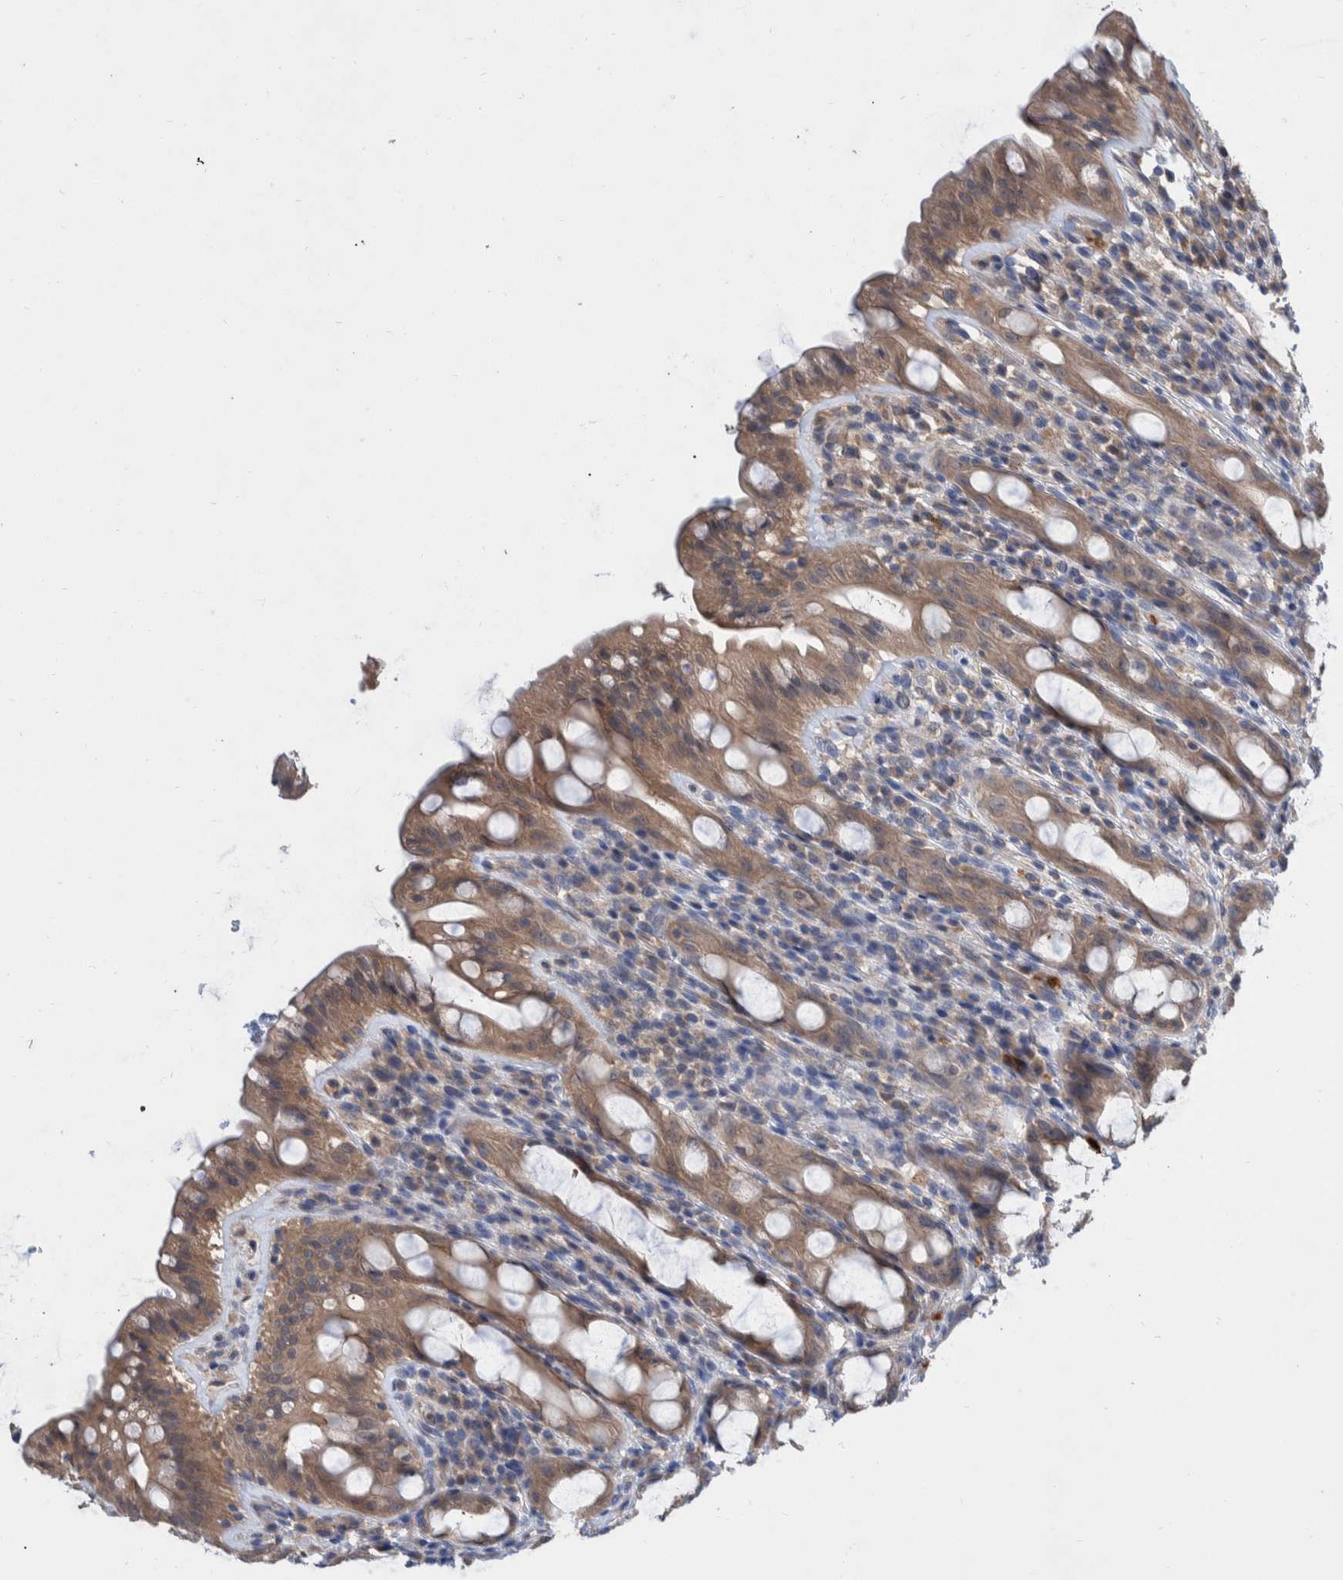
{"staining": {"intensity": "moderate", "quantity": ">75%", "location": "cytoplasmic/membranous"}, "tissue": "rectum", "cell_type": "Glandular cells", "image_type": "normal", "snomed": [{"axis": "morphology", "description": "Normal tissue, NOS"}, {"axis": "topography", "description": "Rectum"}], "caption": "Normal rectum exhibits moderate cytoplasmic/membranous expression in about >75% of glandular cells, visualized by immunohistochemistry. (DAB IHC with brightfield microscopy, high magnification).", "gene": "PLPBP", "patient": {"sex": "male", "age": 44}}